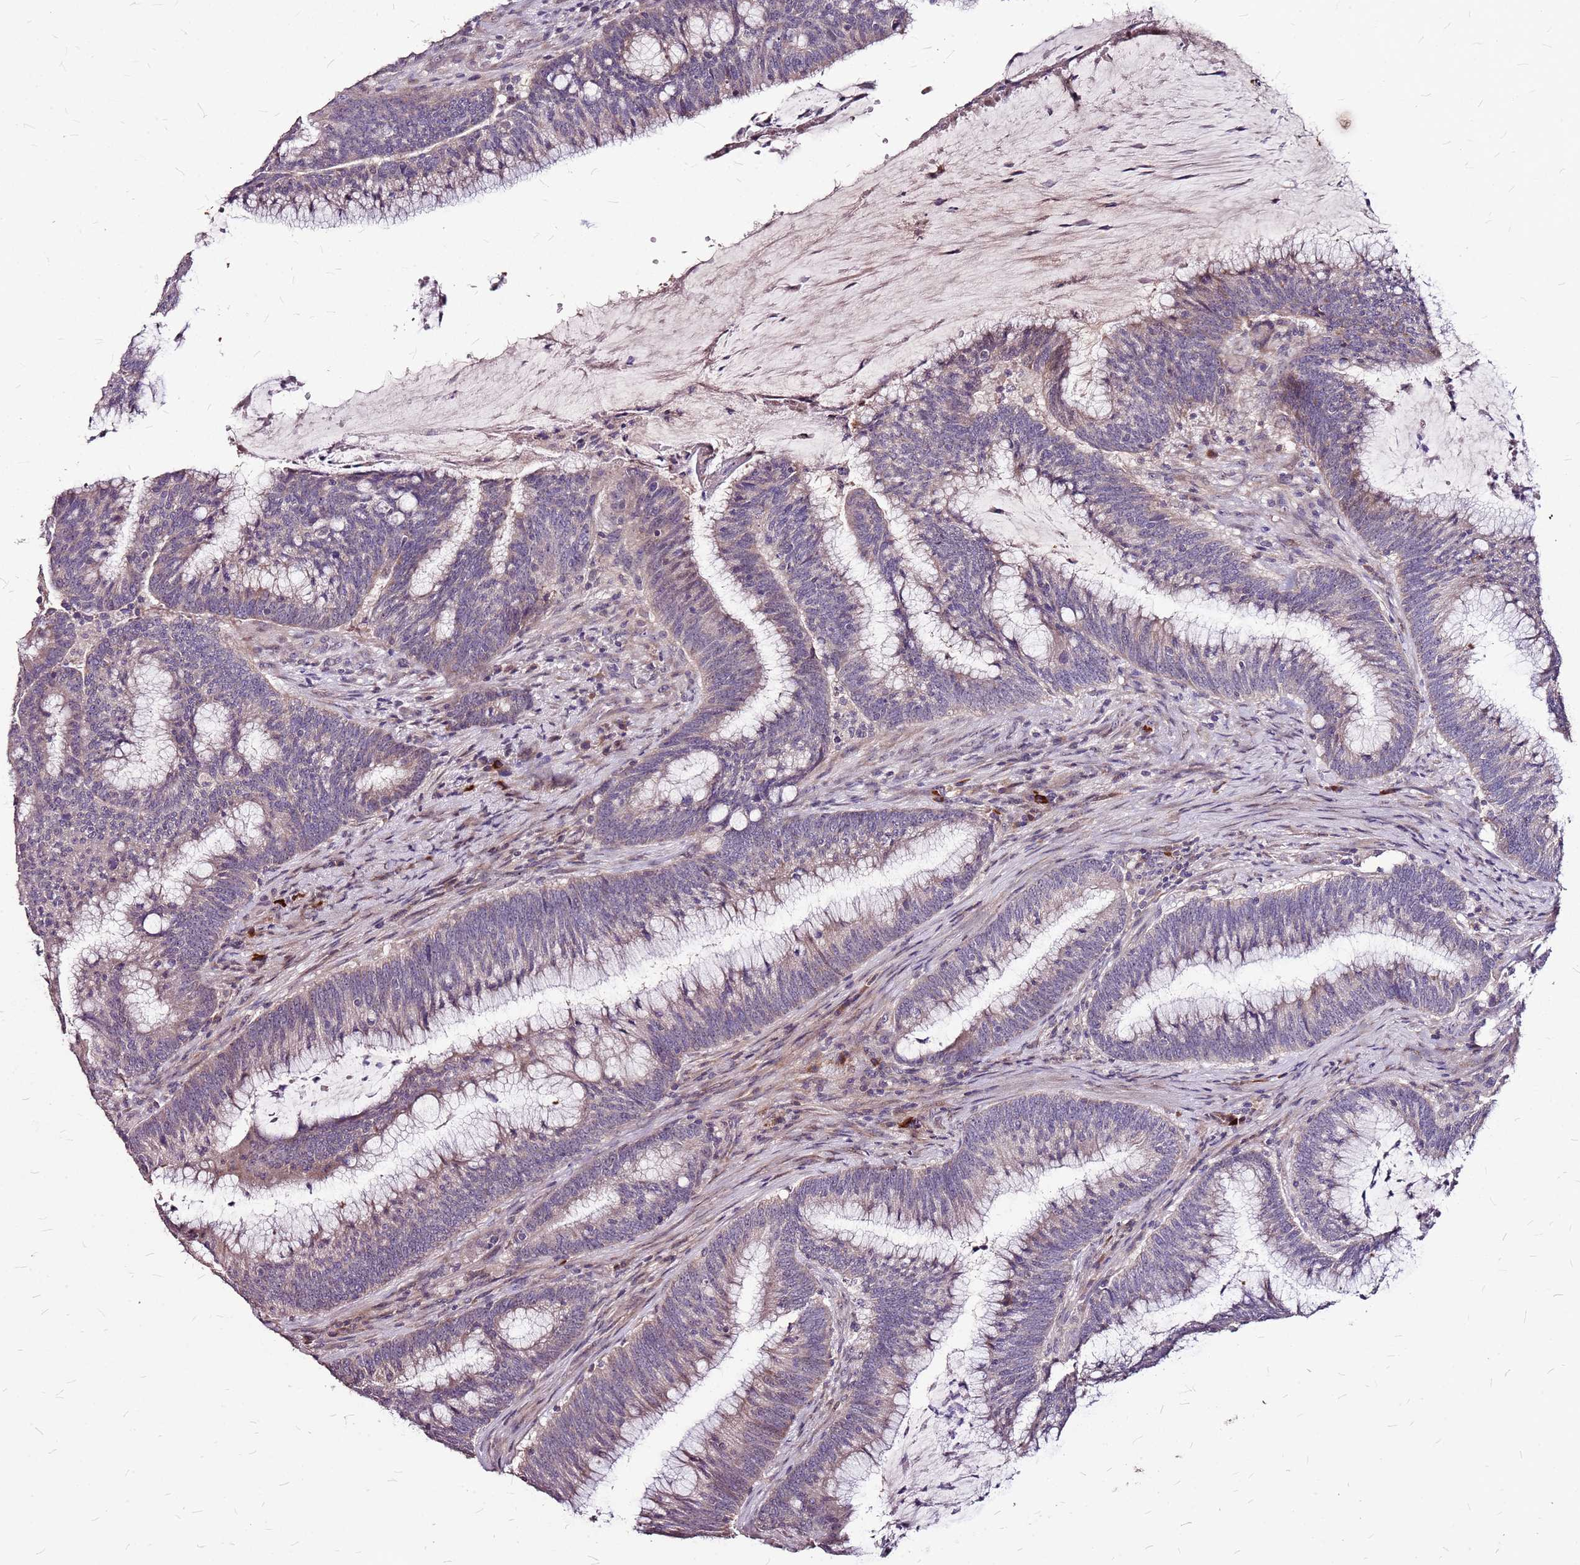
{"staining": {"intensity": "weak", "quantity": "<25%", "location": "cytoplasmic/membranous"}, "tissue": "colorectal cancer", "cell_type": "Tumor cells", "image_type": "cancer", "snomed": [{"axis": "morphology", "description": "Adenocarcinoma, NOS"}, {"axis": "topography", "description": "Rectum"}], "caption": "The IHC histopathology image has no significant expression in tumor cells of colorectal cancer (adenocarcinoma) tissue.", "gene": "DCDC2C", "patient": {"sex": "female", "age": 77}}